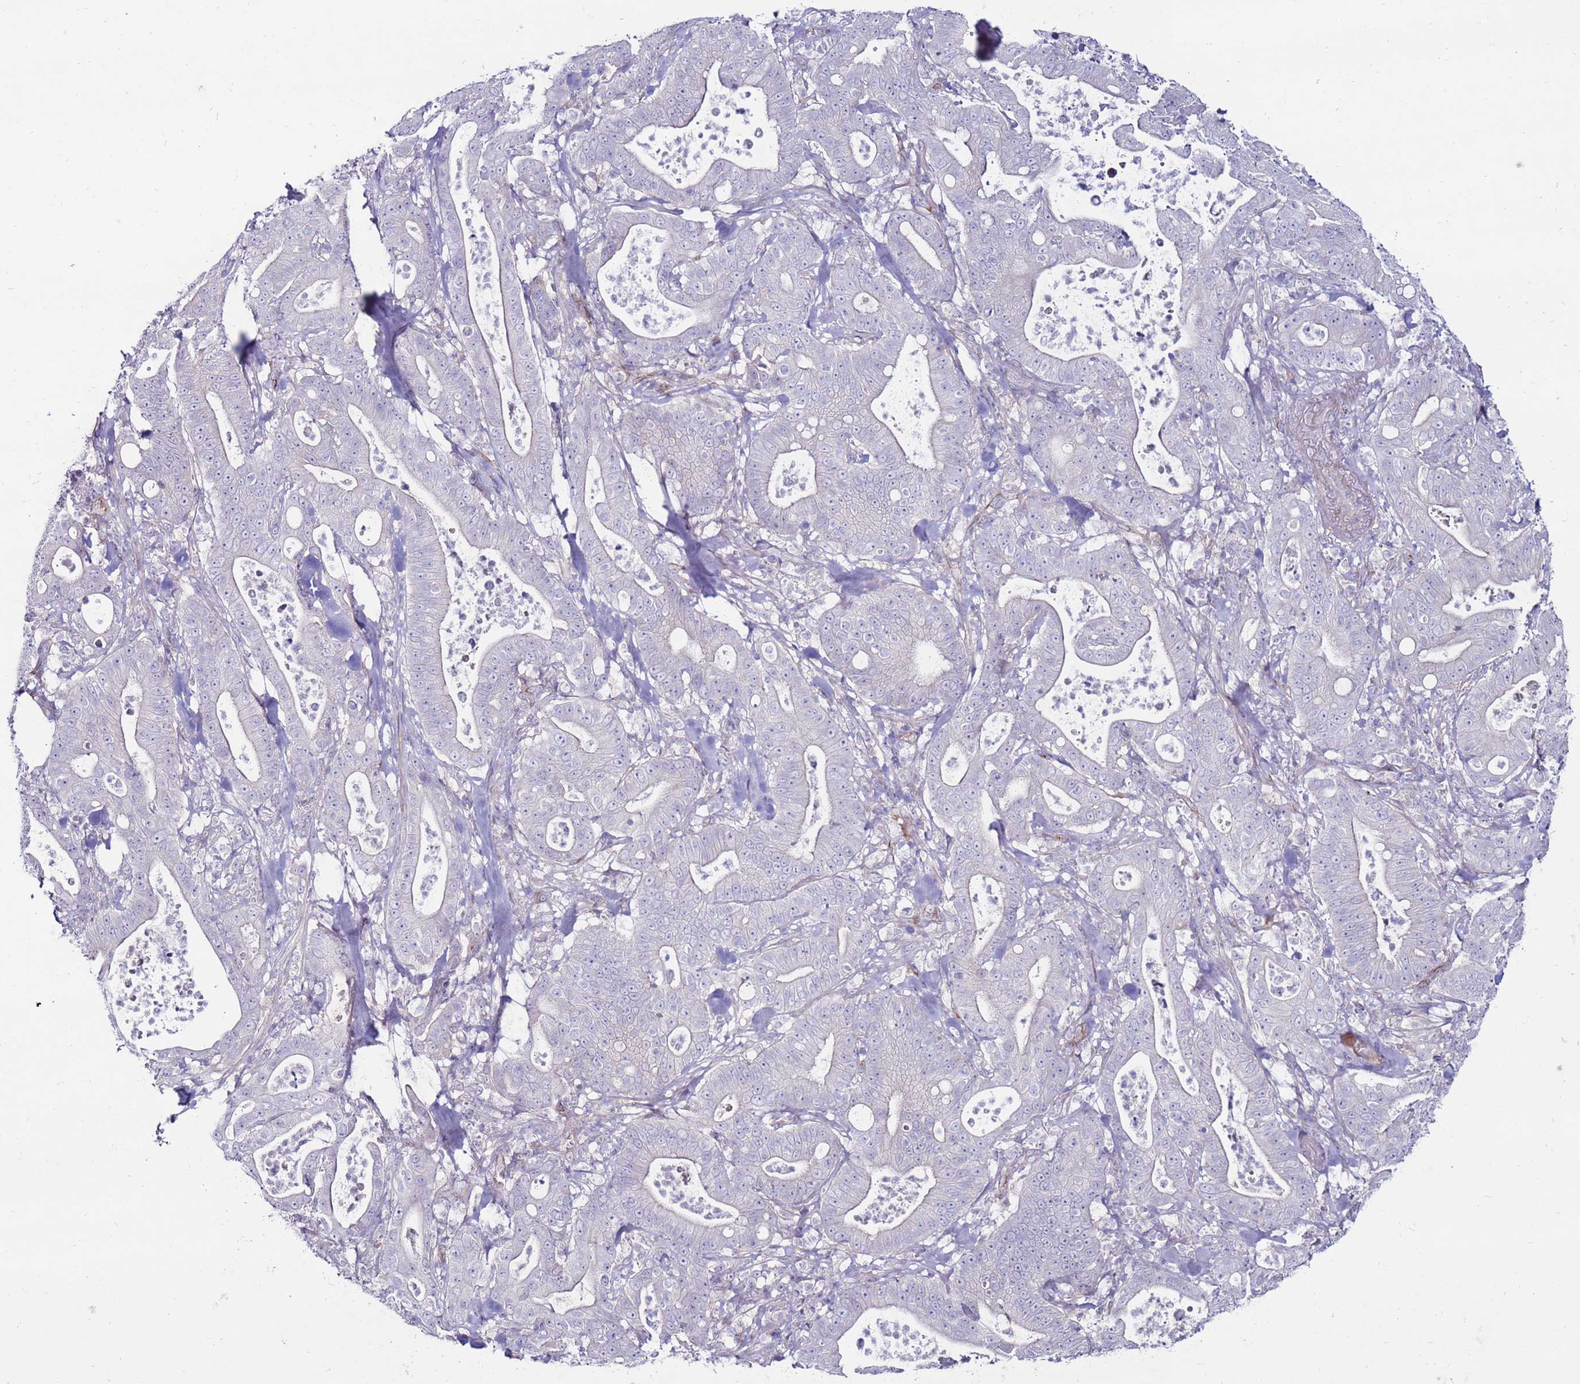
{"staining": {"intensity": "negative", "quantity": "none", "location": "none"}, "tissue": "pancreatic cancer", "cell_type": "Tumor cells", "image_type": "cancer", "snomed": [{"axis": "morphology", "description": "Adenocarcinoma, NOS"}, {"axis": "topography", "description": "Pancreas"}], "caption": "Human pancreatic cancer (adenocarcinoma) stained for a protein using IHC demonstrates no expression in tumor cells.", "gene": "CLEC4M", "patient": {"sex": "male", "age": 71}}